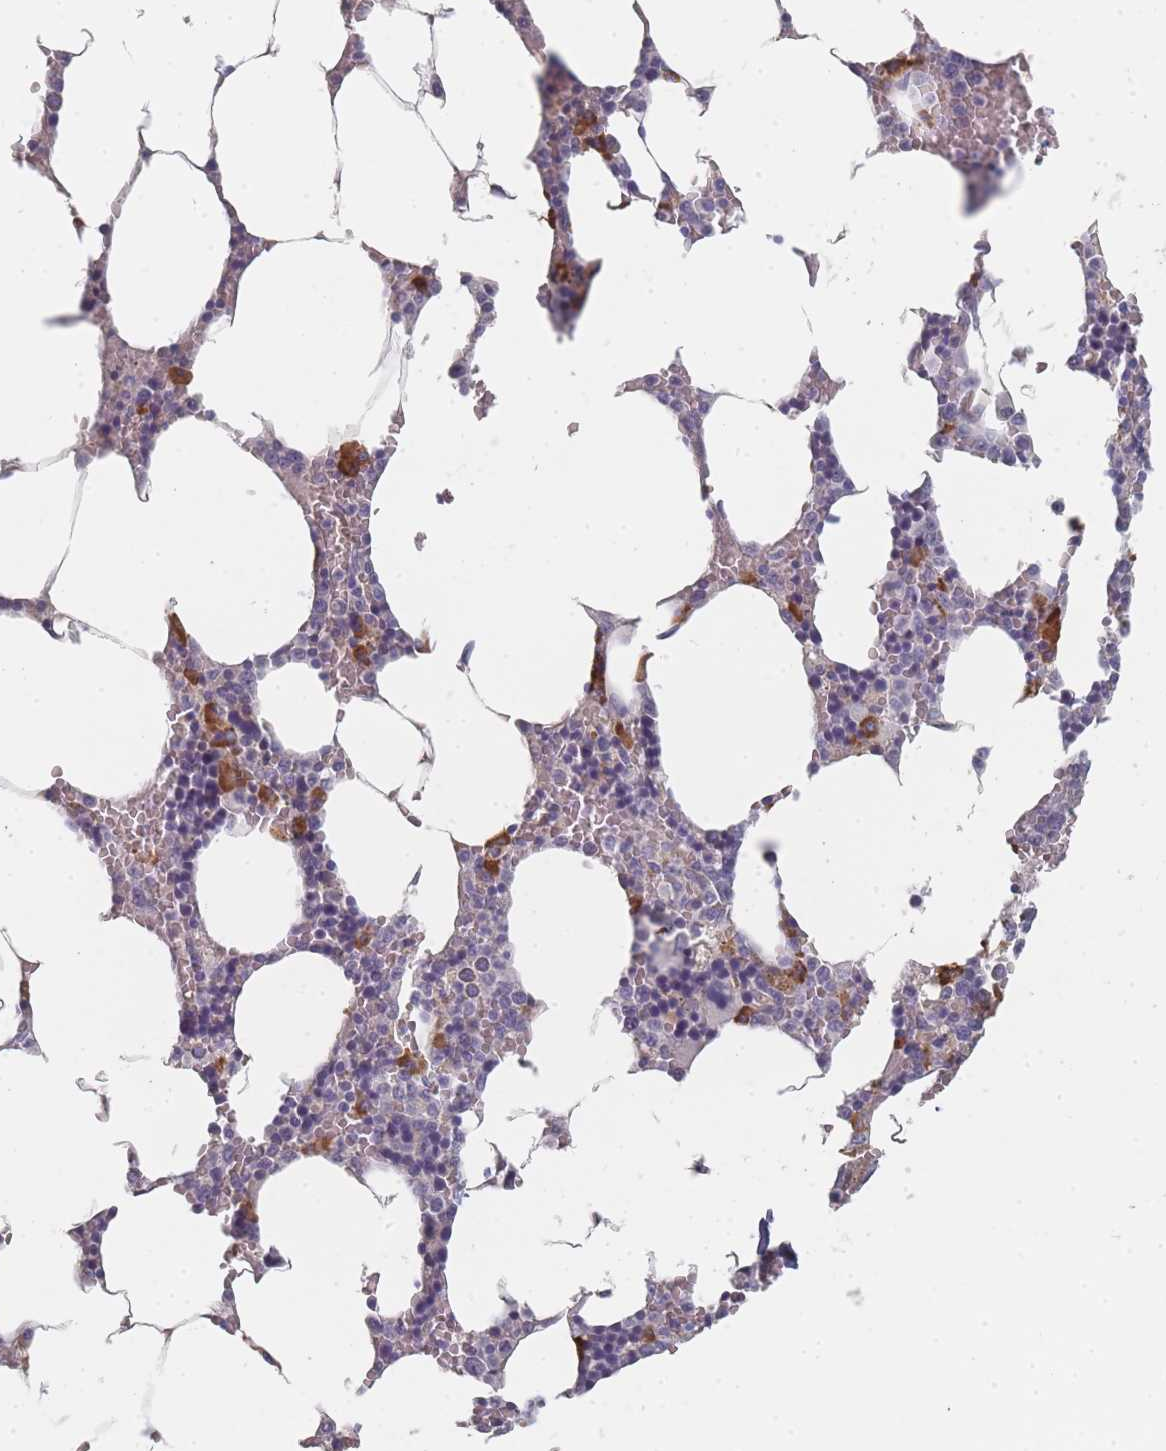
{"staining": {"intensity": "moderate", "quantity": "<25%", "location": "cytoplasmic/membranous"}, "tissue": "bone marrow", "cell_type": "Hematopoietic cells", "image_type": "normal", "snomed": [{"axis": "morphology", "description": "Normal tissue, NOS"}, {"axis": "topography", "description": "Bone marrow"}], "caption": "Moderate cytoplasmic/membranous positivity is identified in approximately <25% of hematopoietic cells in normal bone marrow.", "gene": "SLC35E4", "patient": {"sex": "male", "age": 70}}